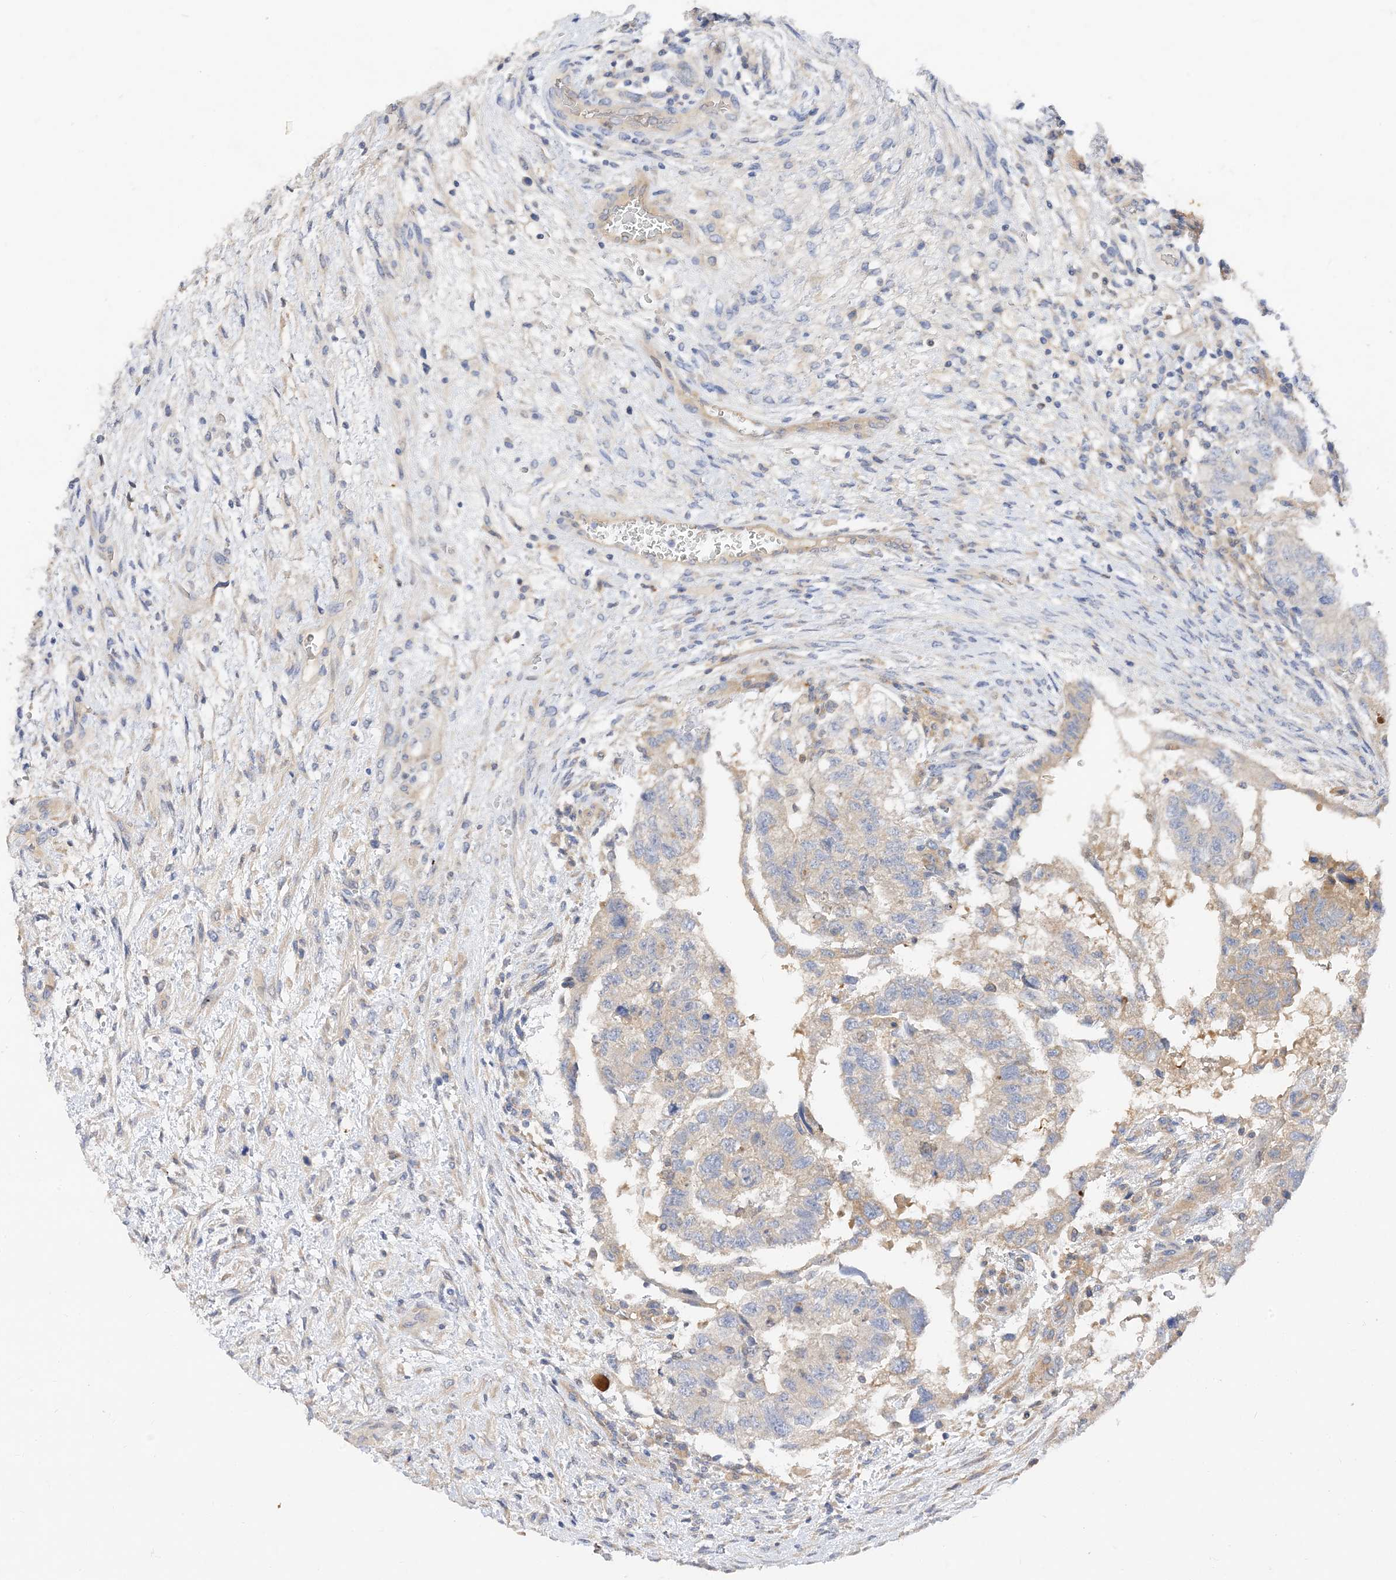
{"staining": {"intensity": "weak", "quantity": "<25%", "location": "cytoplasmic/membranous"}, "tissue": "testis cancer", "cell_type": "Tumor cells", "image_type": "cancer", "snomed": [{"axis": "morphology", "description": "Carcinoma, Embryonal, NOS"}, {"axis": "topography", "description": "Testis"}], "caption": "Testis cancer stained for a protein using immunohistochemistry (IHC) shows no staining tumor cells.", "gene": "ARV1", "patient": {"sex": "male", "age": 36}}